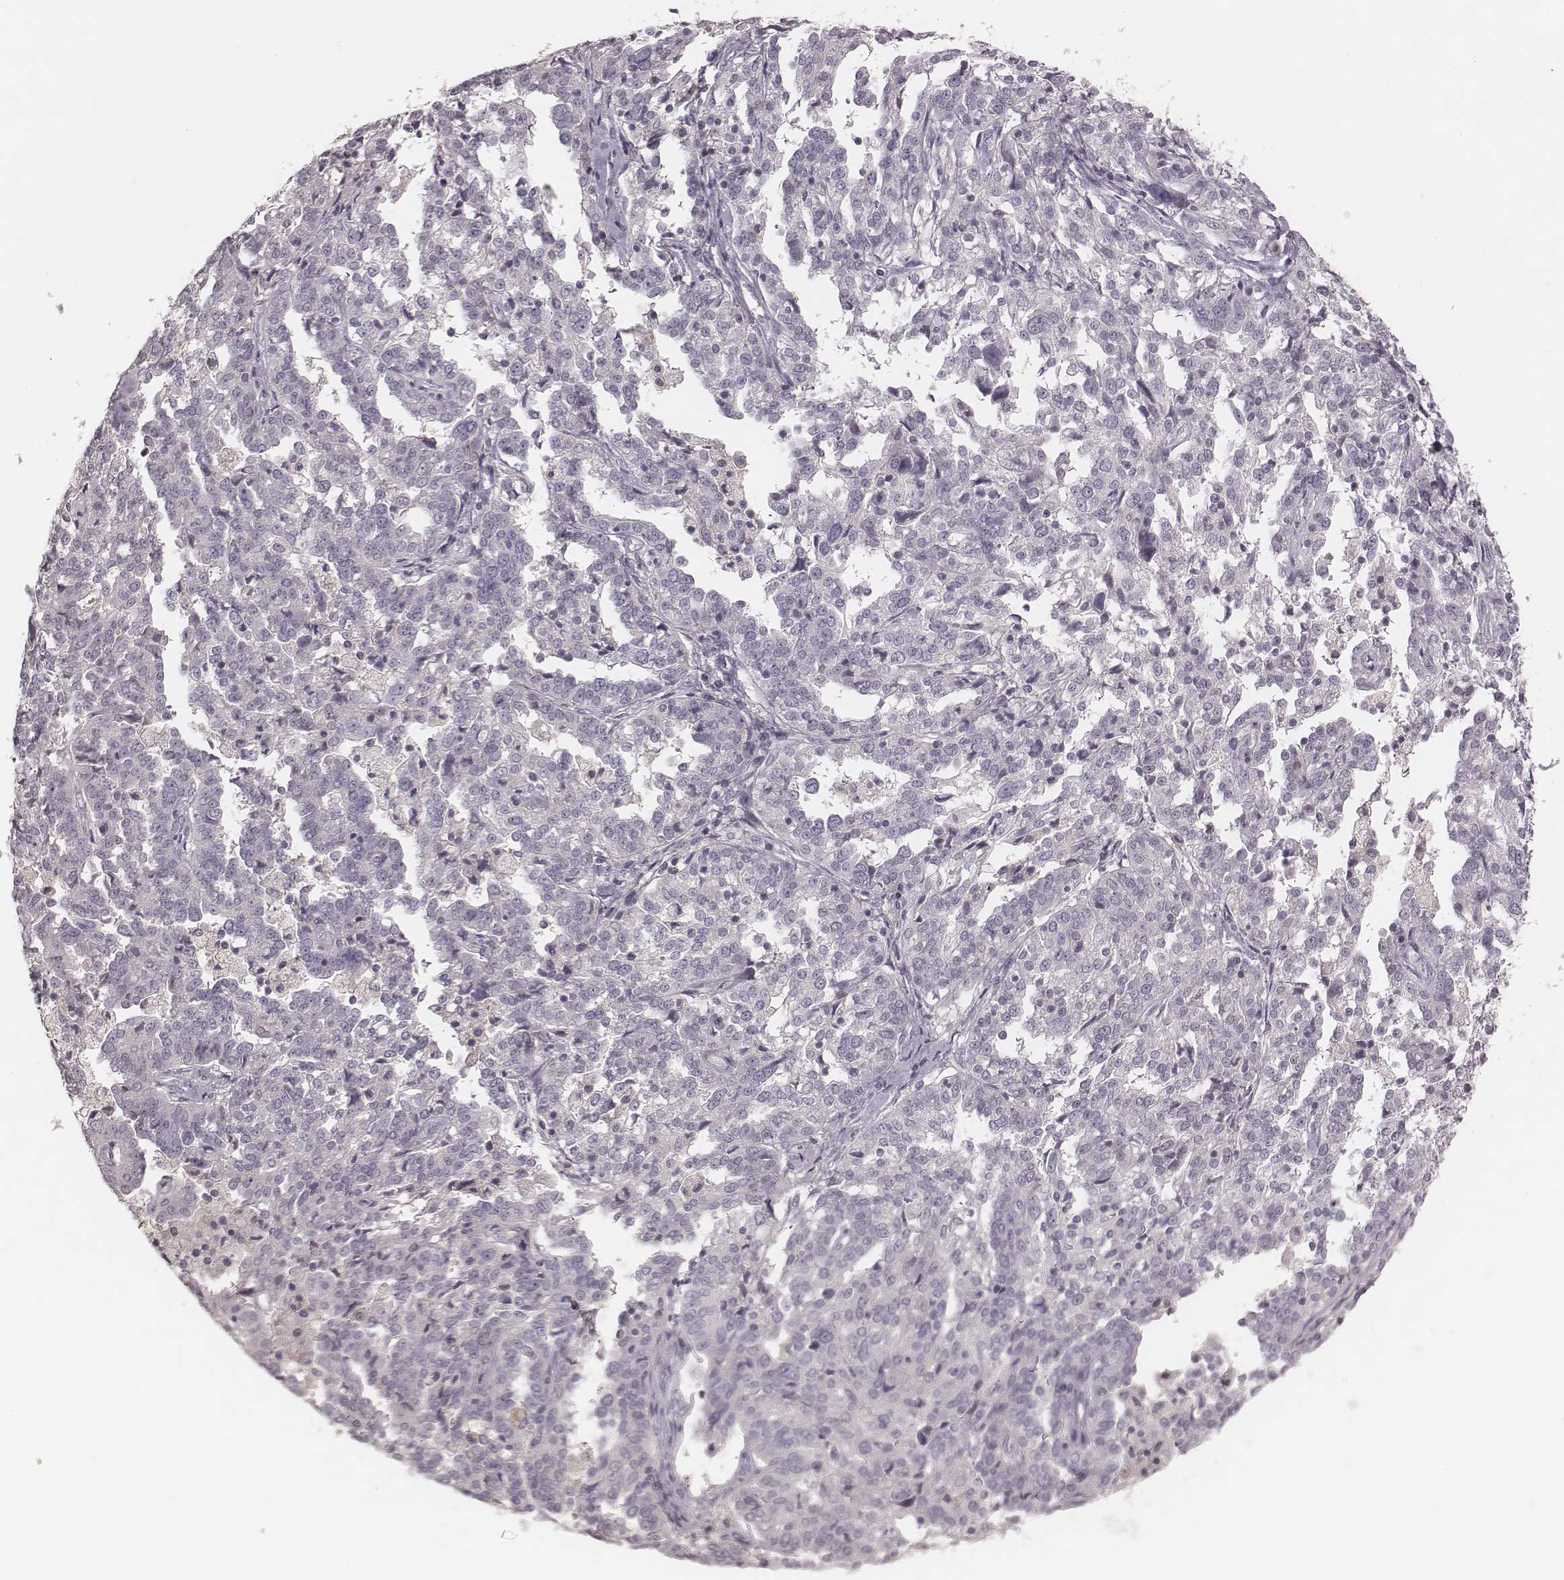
{"staining": {"intensity": "negative", "quantity": "none", "location": "none"}, "tissue": "ovarian cancer", "cell_type": "Tumor cells", "image_type": "cancer", "snomed": [{"axis": "morphology", "description": "Cystadenocarcinoma, serous, NOS"}, {"axis": "topography", "description": "Ovary"}], "caption": "IHC micrograph of ovarian cancer stained for a protein (brown), which reveals no positivity in tumor cells.", "gene": "SMIM24", "patient": {"sex": "female", "age": 67}}